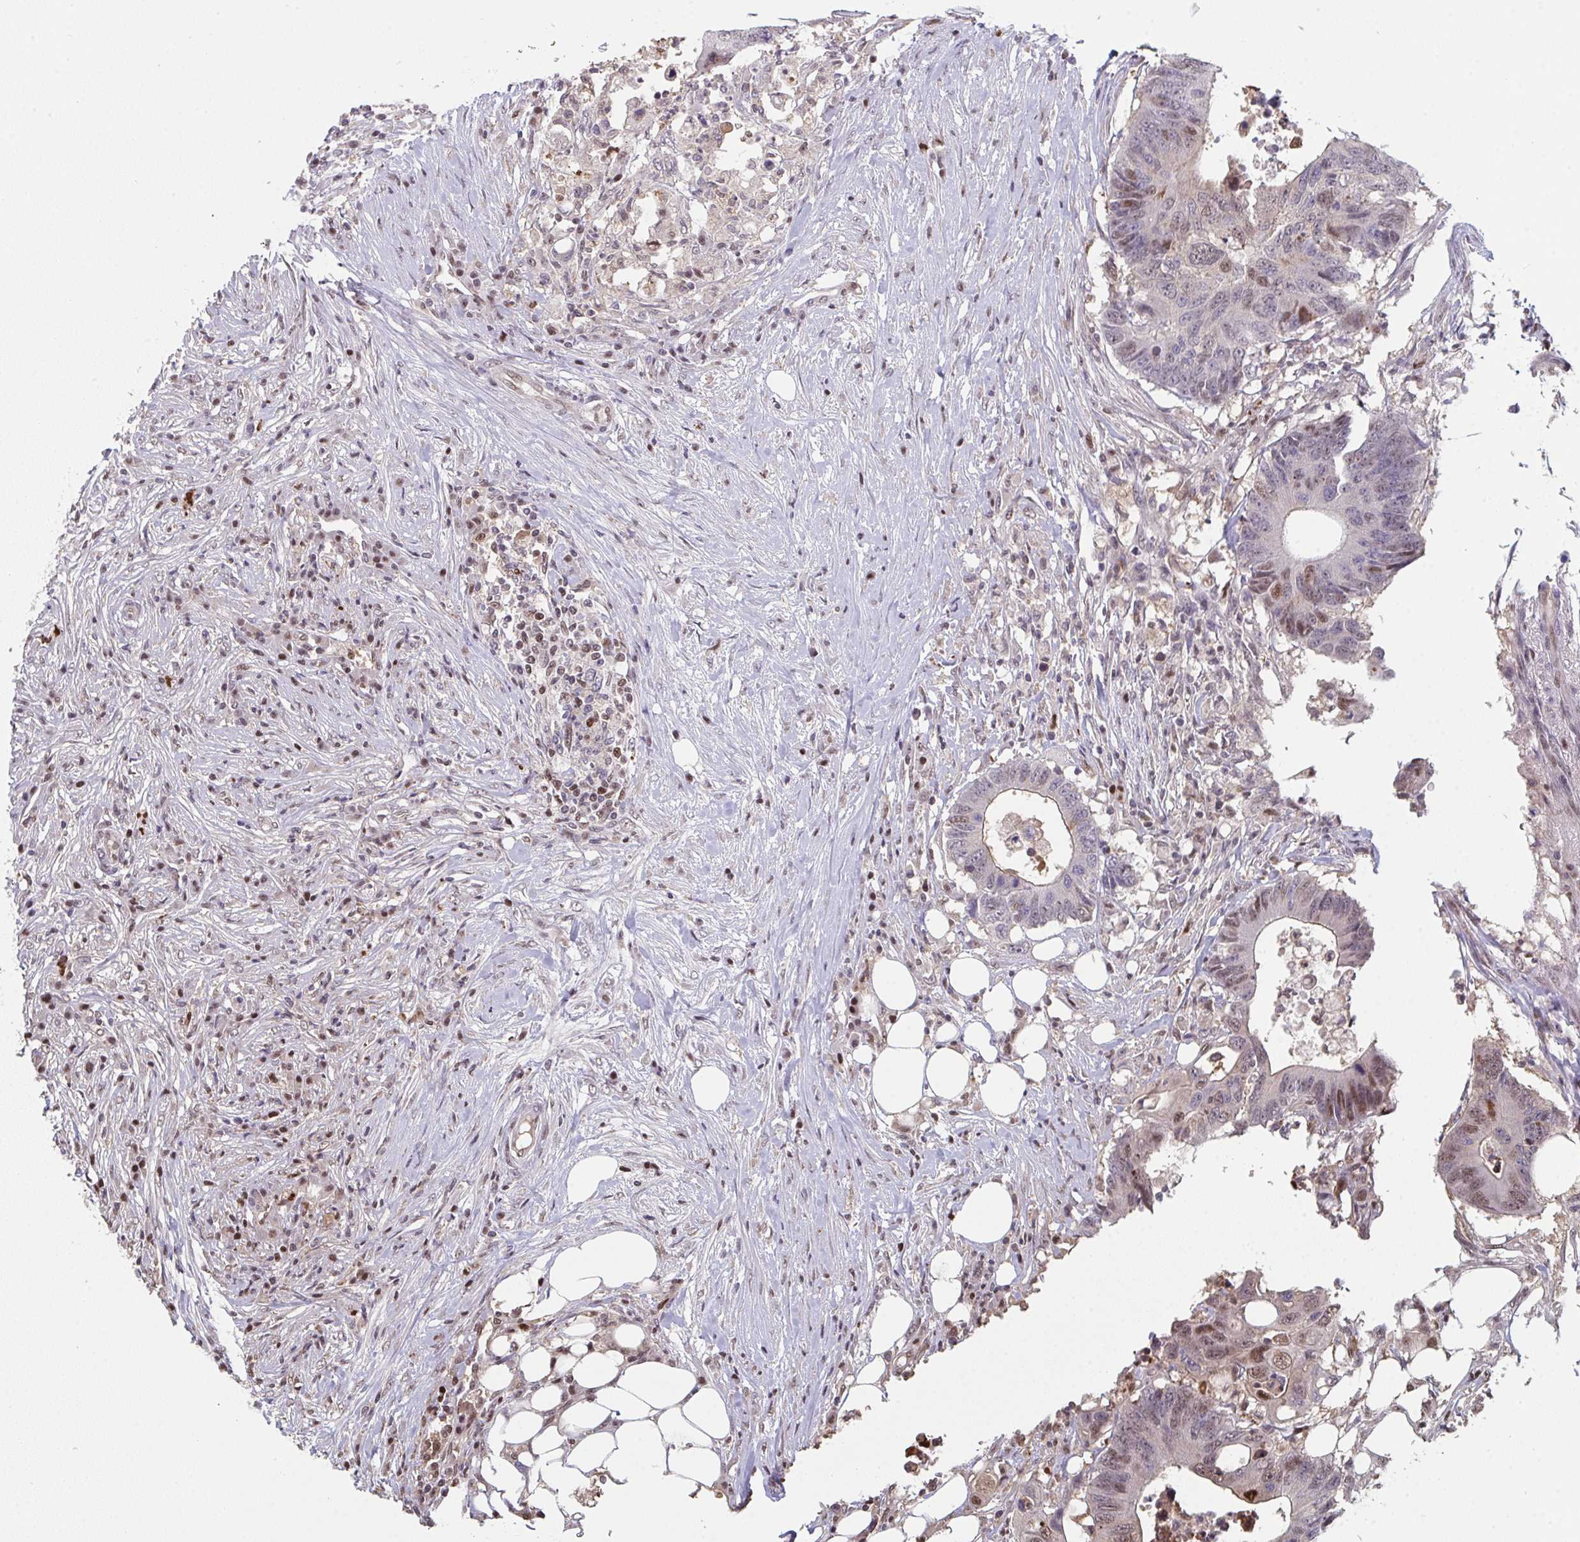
{"staining": {"intensity": "moderate", "quantity": "25%-75%", "location": "nuclear"}, "tissue": "colorectal cancer", "cell_type": "Tumor cells", "image_type": "cancer", "snomed": [{"axis": "morphology", "description": "Adenocarcinoma, NOS"}, {"axis": "topography", "description": "Colon"}], "caption": "Colorectal adenocarcinoma tissue shows moderate nuclear expression in approximately 25%-75% of tumor cells, visualized by immunohistochemistry.", "gene": "ACD", "patient": {"sex": "male", "age": 71}}